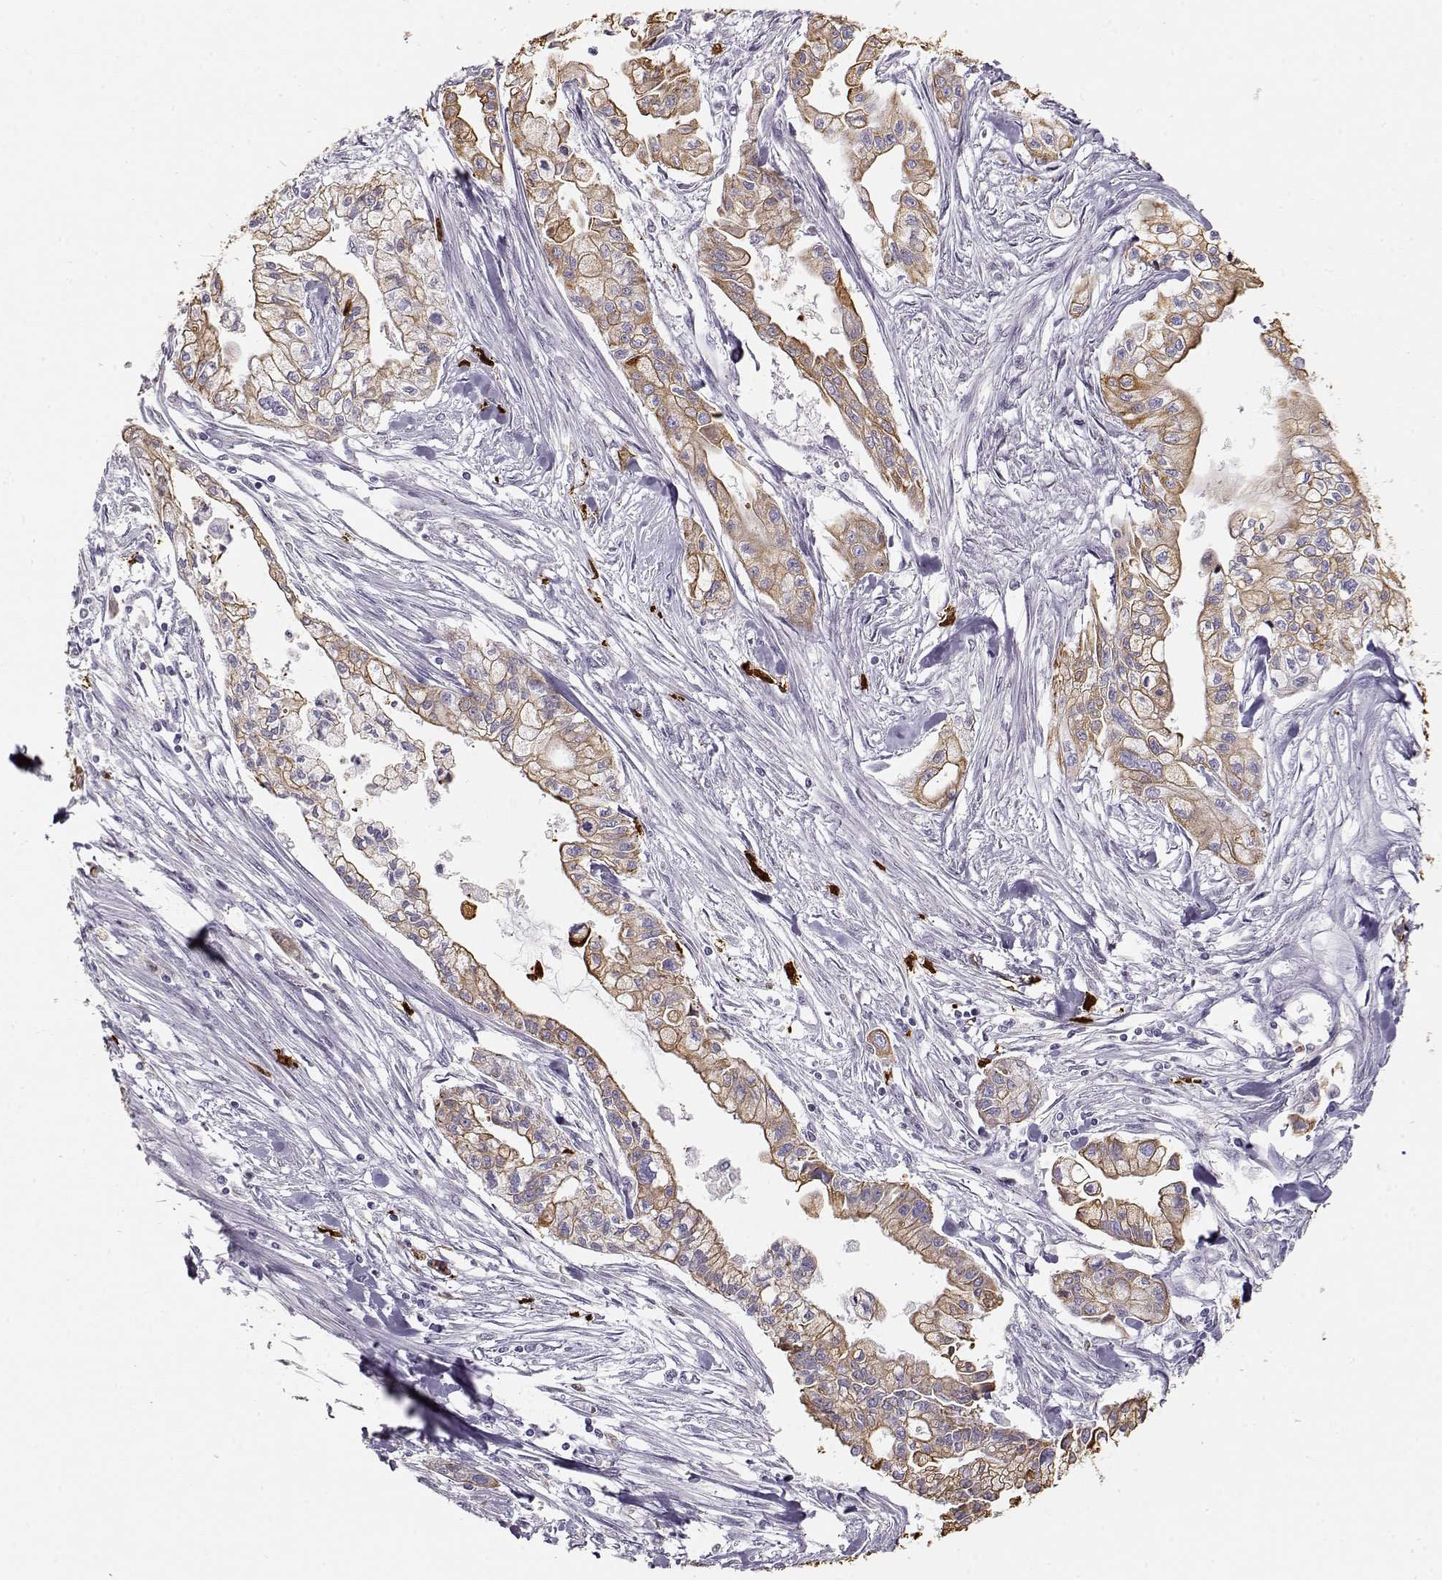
{"staining": {"intensity": "moderate", "quantity": ">75%", "location": "cytoplasmic/membranous"}, "tissue": "pancreatic cancer", "cell_type": "Tumor cells", "image_type": "cancer", "snomed": [{"axis": "morphology", "description": "Adenocarcinoma, NOS"}, {"axis": "topography", "description": "Pancreas"}], "caption": "High-power microscopy captured an IHC photomicrograph of pancreatic cancer, revealing moderate cytoplasmic/membranous positivity in approximately >75% of tumor cells.", "gene": "S100B", "patient": {"sex": "male", "age": 54}}